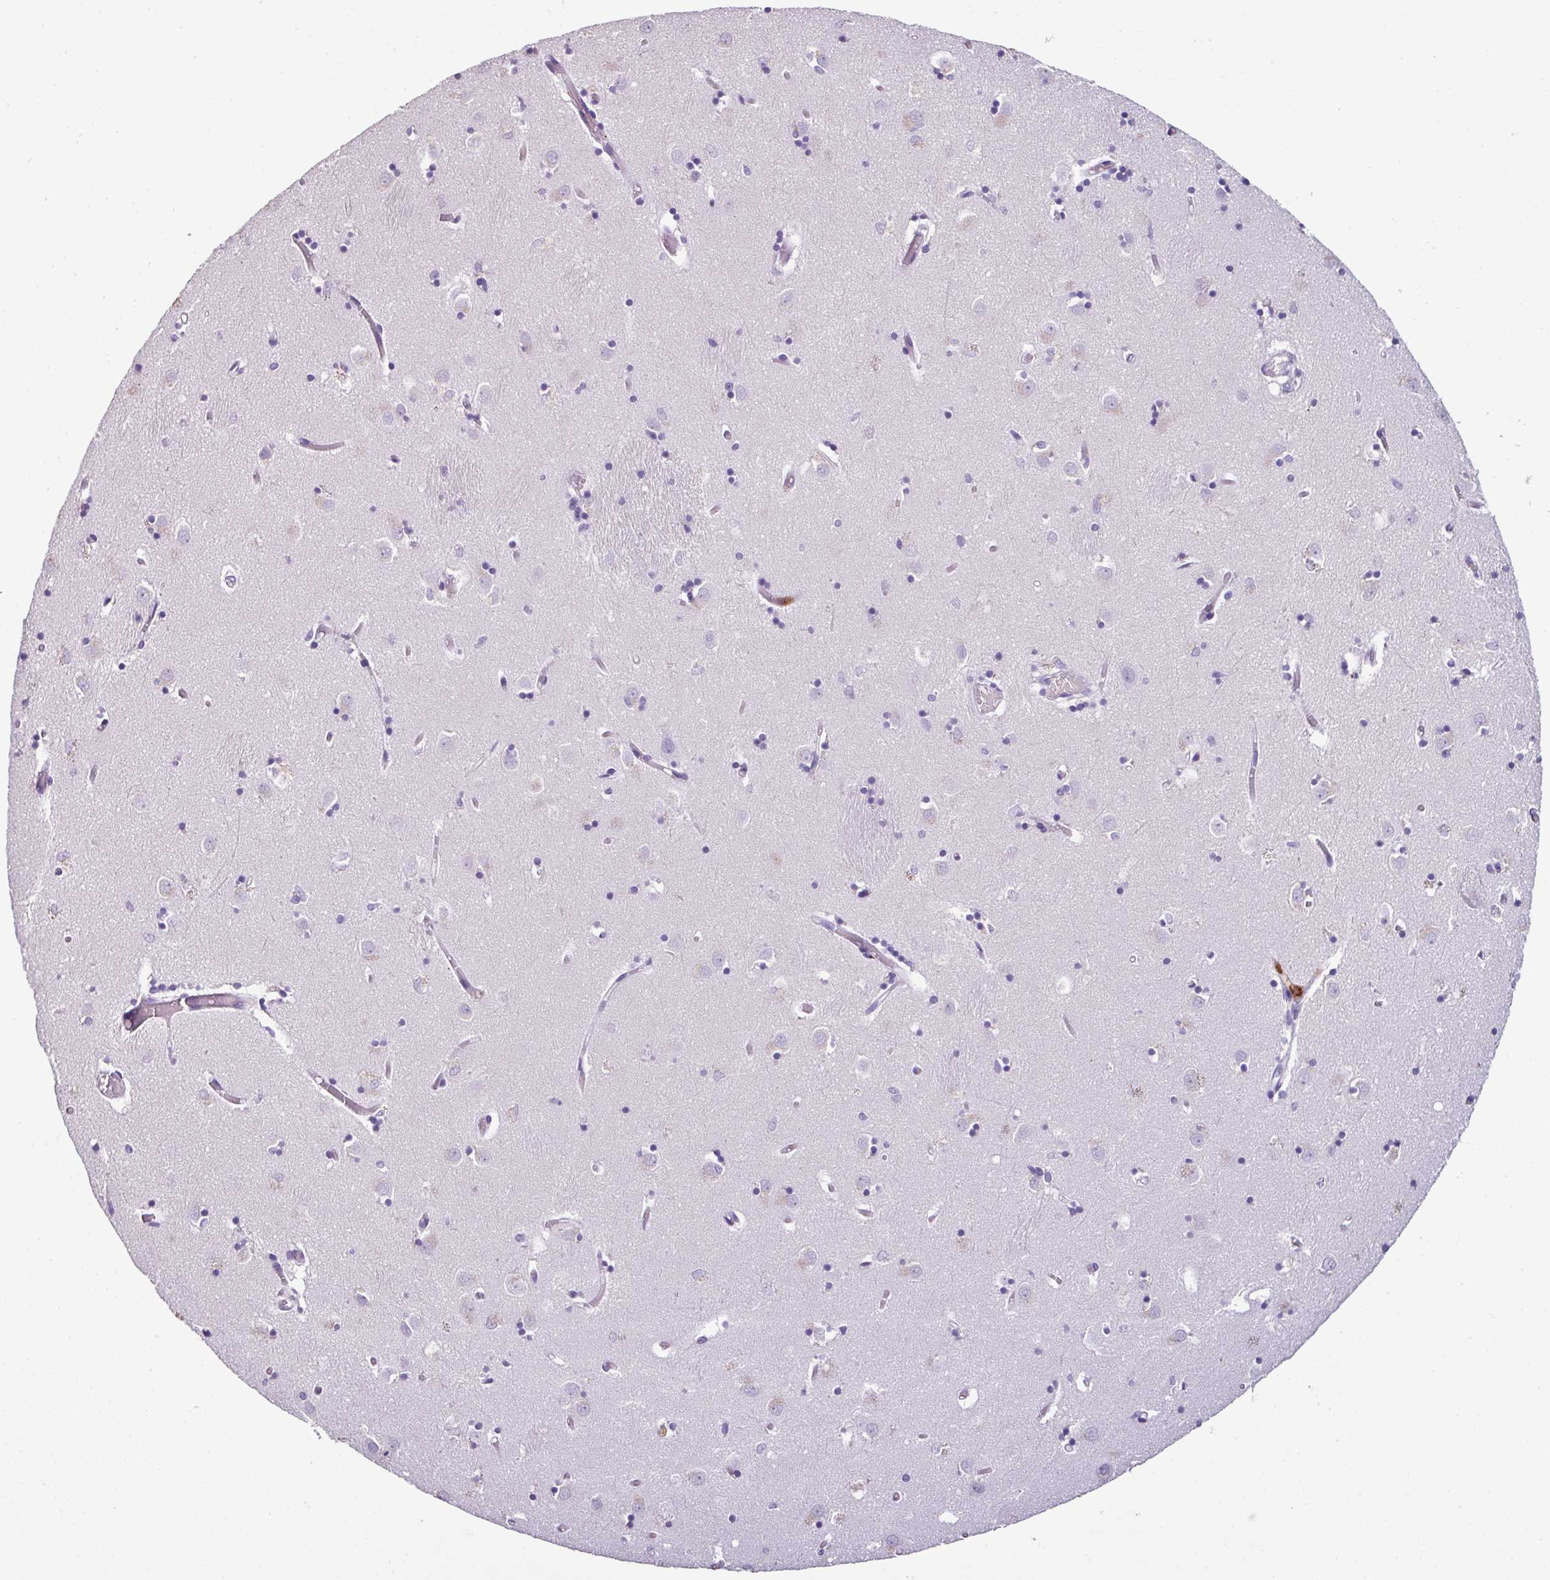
{"staining": {"intensity": "negative", "quantity": "none", "location": "none"}, "tissue": "caudate", "cell_type": "Glial cells", "image_type": "normal", "snomed": [{"axis": "morphology", "description": "Normal tissue, NOS"}, {"axis": "topography", "description": "Lateral ventricle wall"}], "caption": "DAB (3,3'-diaminobenzidine) immunohistochemical staining of normal human caudate exhibits no significant staining in glial cells. Brightfield microscopy of immunohistochemistry stained with DAB (3,3'-diaminobenzidine) (brown) and hematoxylin (blue), captured at high magnification.", "gene": "CTSG", "patient": {"sex": "male", "age": 70}}